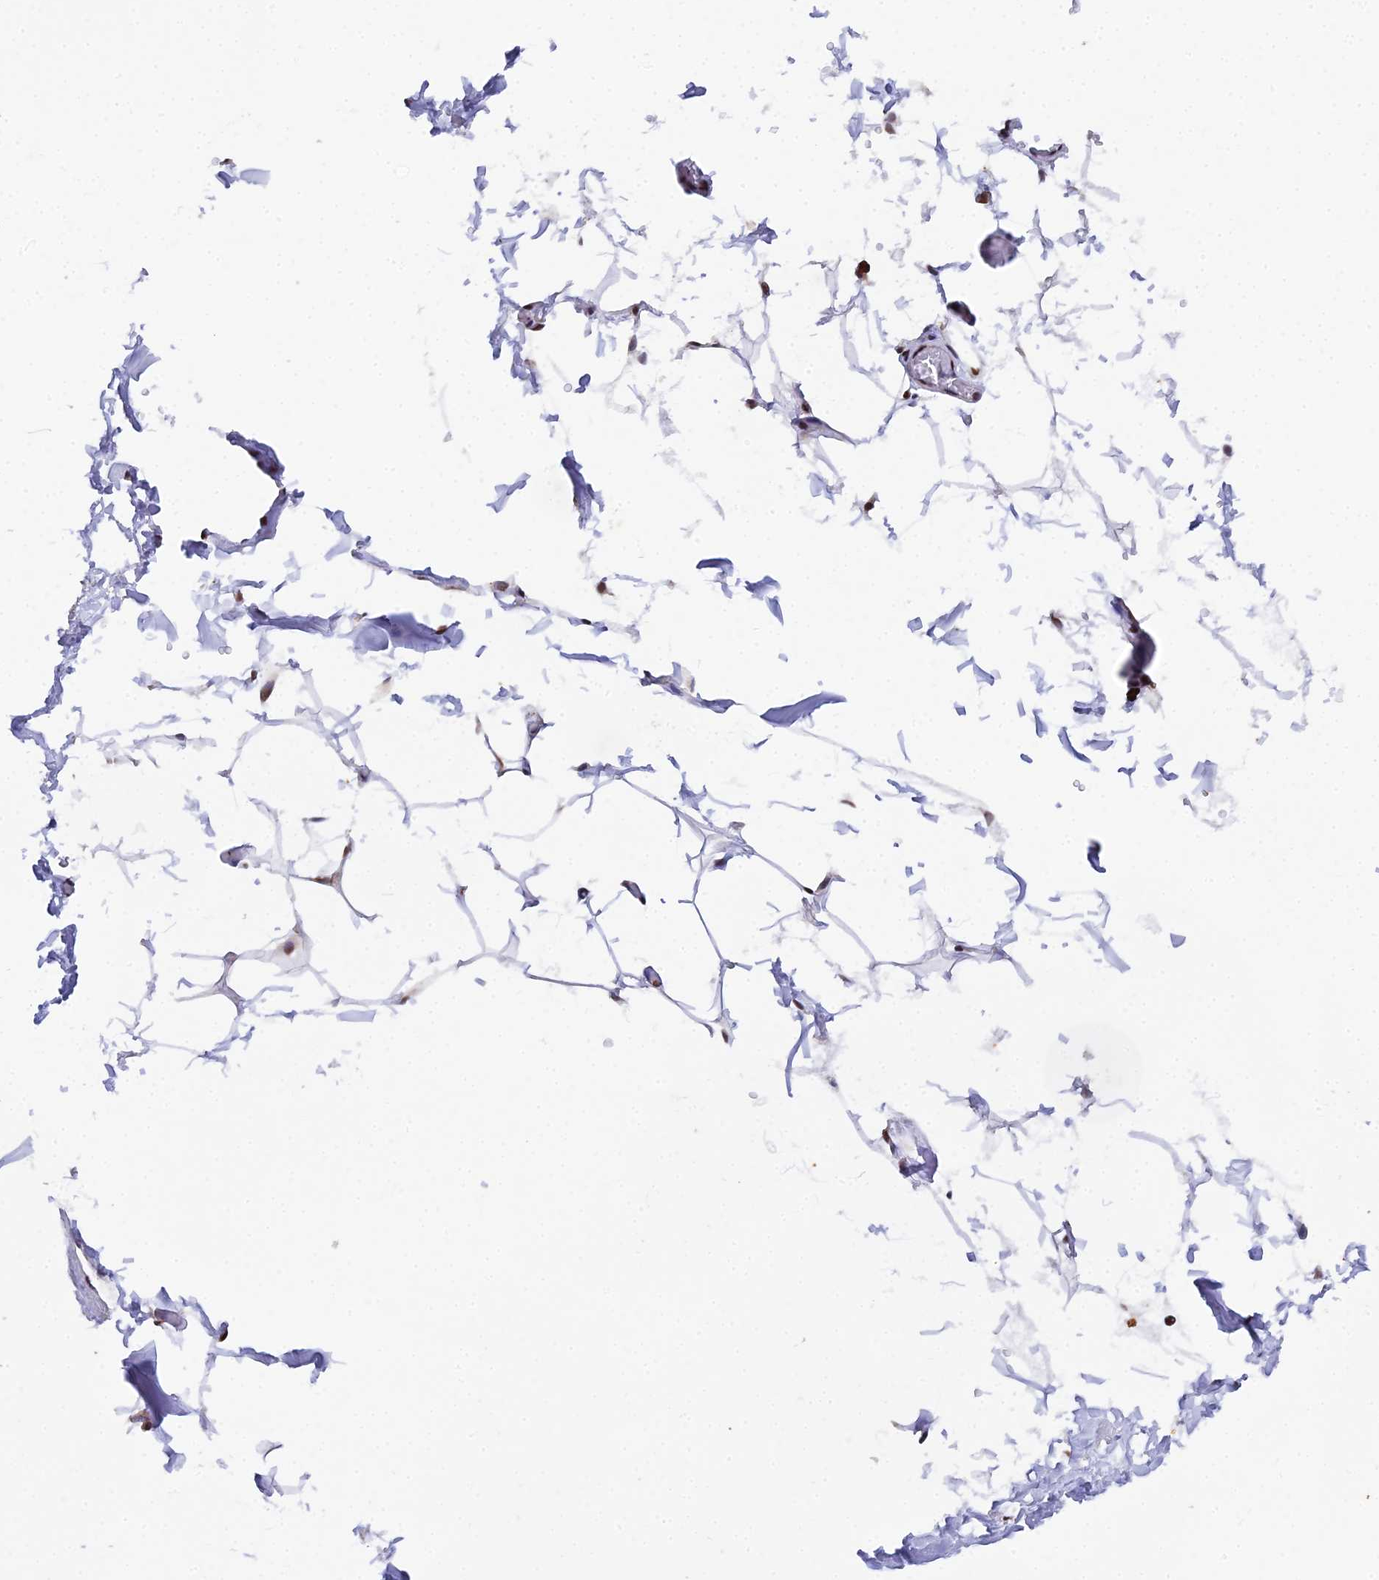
{"staining": {"intensity": "moderate", "quantity": ">75%", "location": "nuclear"}, "tissue": "adipose tissue", "cell_type": "Adipocytes", "image_type": "normal", "snomed": [{"axis": "morphology", "description": "Normal tissue, NOS"}, {"axis": "topography", "description": "Soft tissue"}, {"axis": "topography", "description": "Adipose tissue"}, {"axis": "topography", "description": "Vascular tissue"}, {"axis": "topography", "description": "Peripheral nerve tissue"}], "caption": "Immunohistochemical staining of unremarkable adipose tissue exhibits >75% levels of moderate nuclear protein positivity in approximately >75% of adipocytes. (DAB (3,3'-diaminobenzidine) IHC with brightfield microscopy, high magnification).", "gene": "TIFA", "patient": {"sex": "male", "age": 46}}